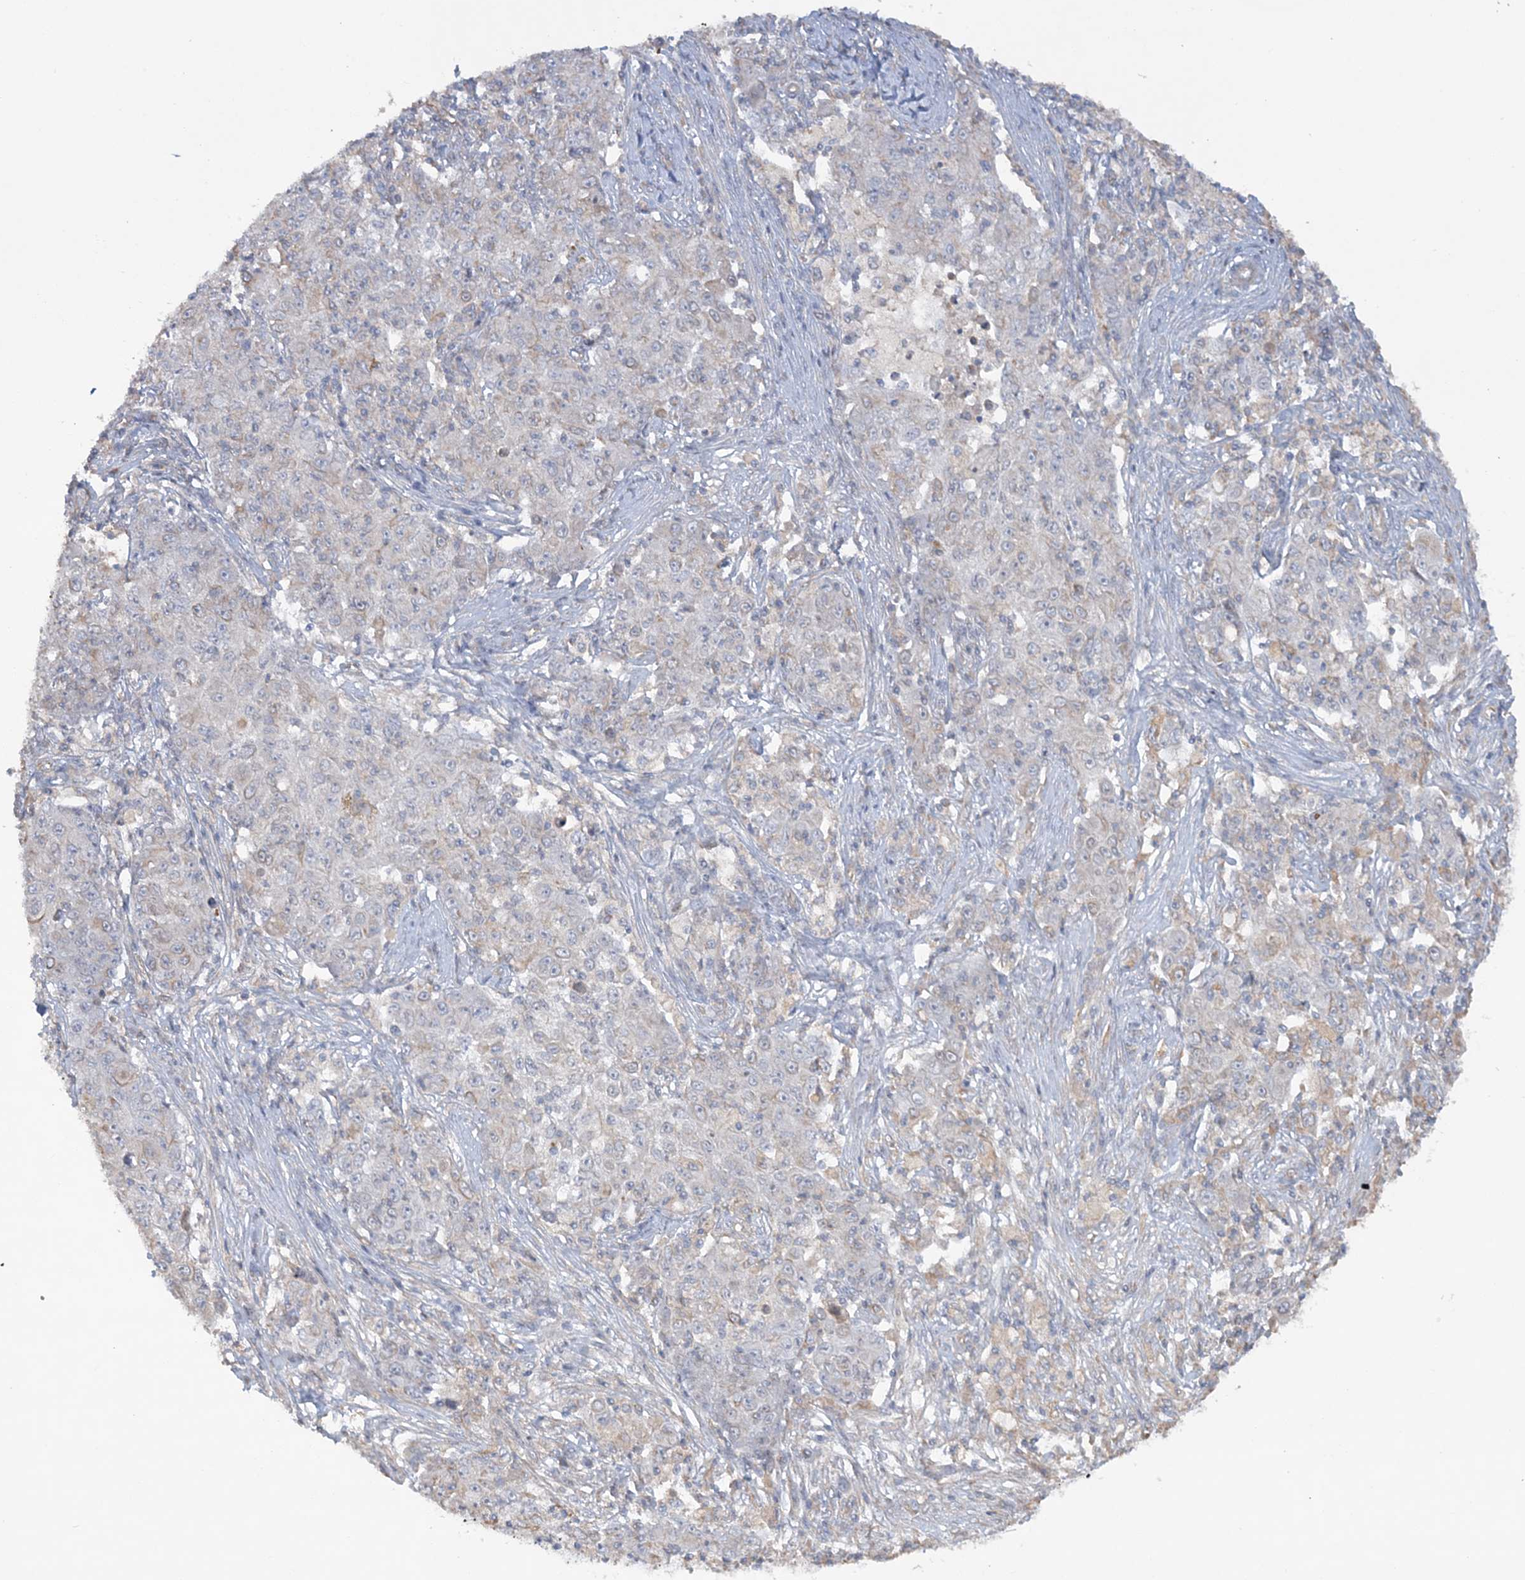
{"staining": {"intensity": "negative", "quantity": "none", "location": "none"}, "tissue": "ovarian cancer", "cell_type": "Tumor cells", "image_type": "cancer", "snomed": [{"axis": "morphology", "description": "Carcinoma, endometroid"}, {"axis": "topography", "description": "Ovary"}], "caption": "High magnification brightfield microscopy of ovarian cancer stained with DAB (brown) and counterstained with hematoxylin (blue): tumor cells show no significant positivity. The staining was performed using DAB to visualize the protein expression in brown, while the nuclei were stained in blue with hematoxylin (Magnification: 20x).", "gene": "ZNF821", "patient": {"sex": "female", "age": 42}}